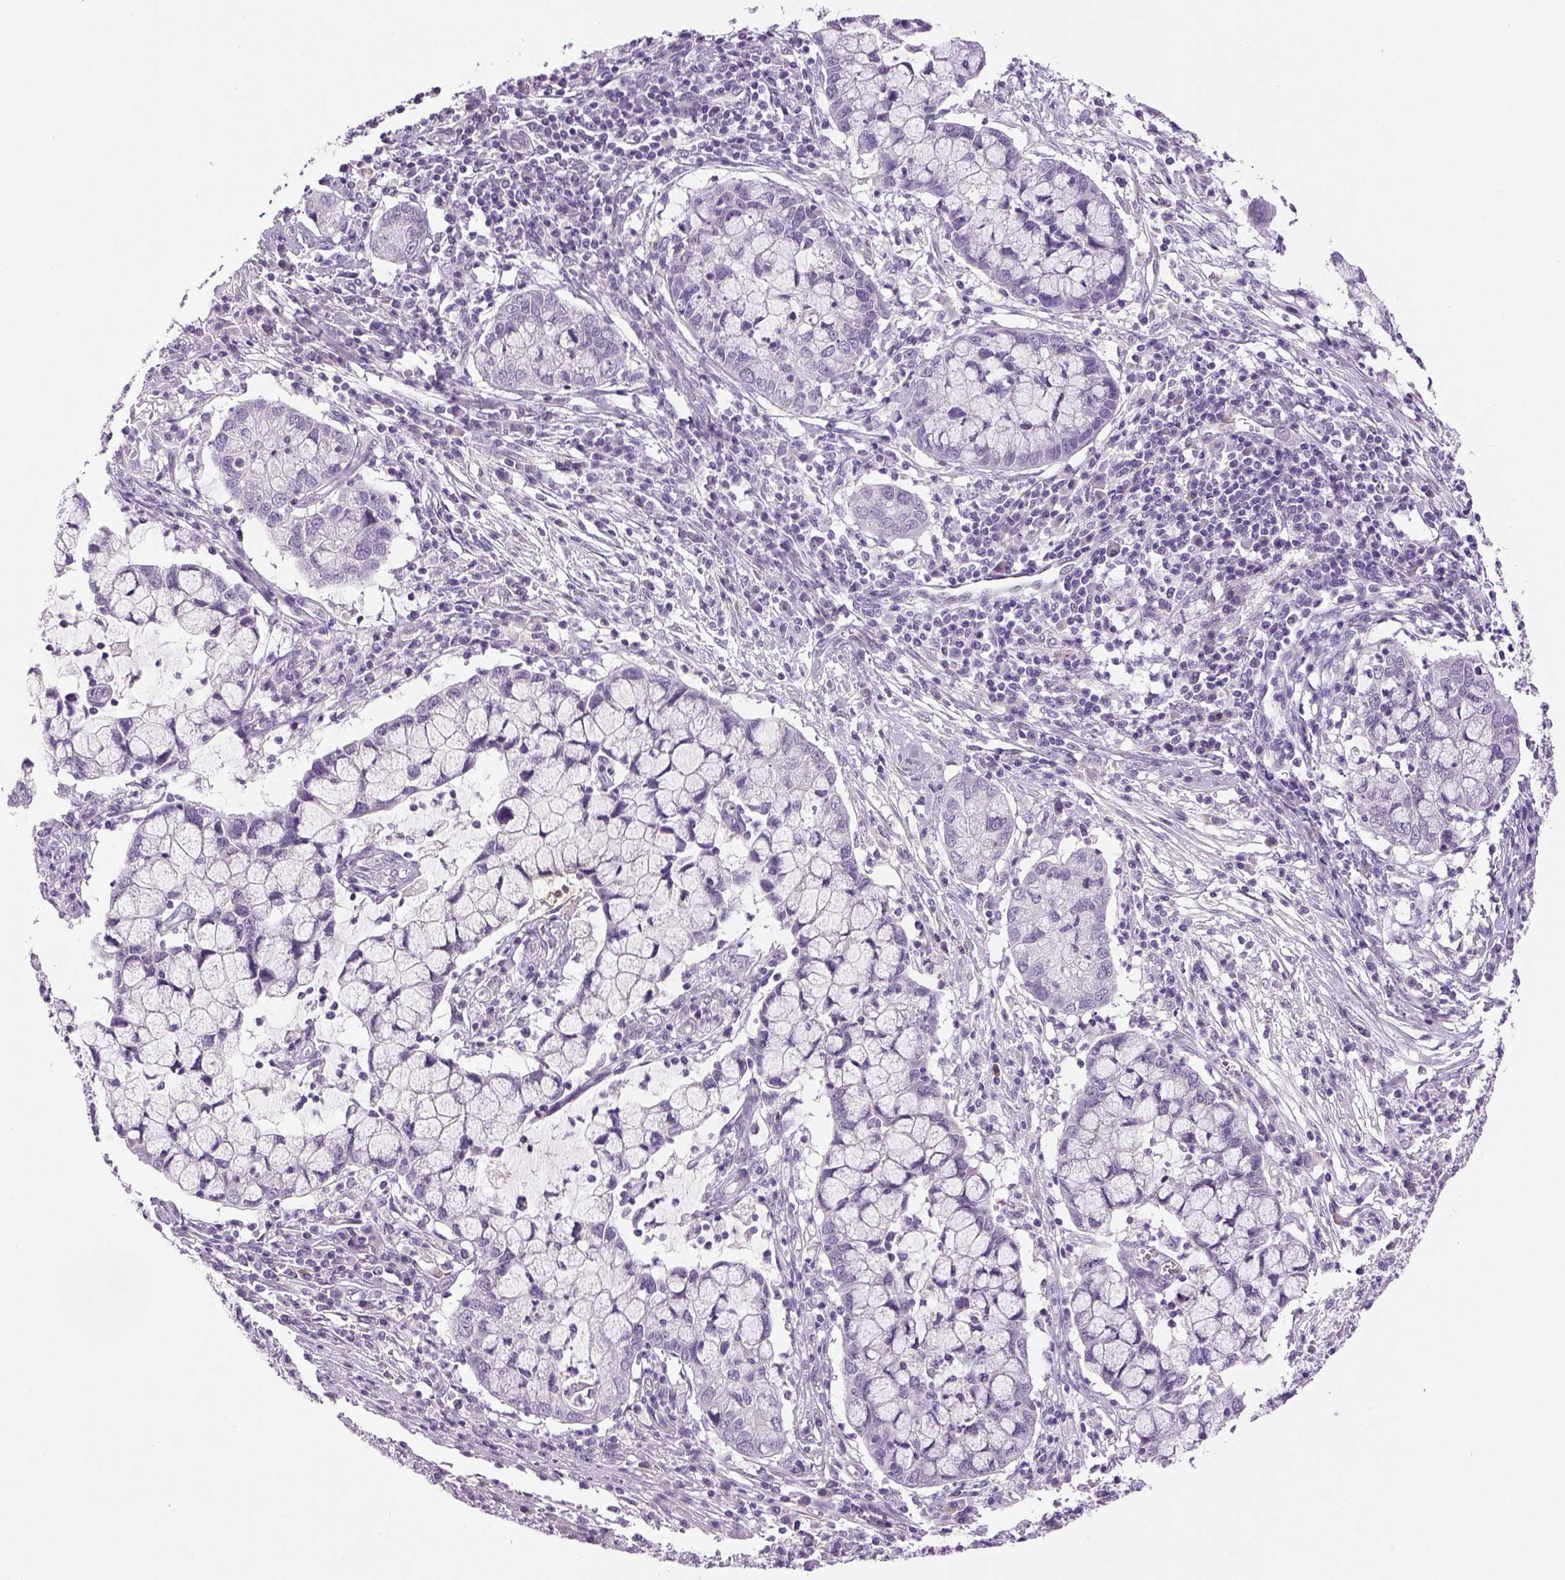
{"staining": {"intensity": "negative", "quantity": "none", "location": "none"}, "tissue": "cervical cancer", "cell_type": "Tumor cells", "image_type": "cancer", "snomed": [{"axis": "morphology", "description": "Adenocarcinoma, NOS"}, {"axis": "topography", "description": "Cervix"}], "caption": "DAB immunohistochemical staining of cervical cancer displays no significant positivity in tumor cells.", "gene": "DBH", "patient": {"sex": "female", "age": 40}}